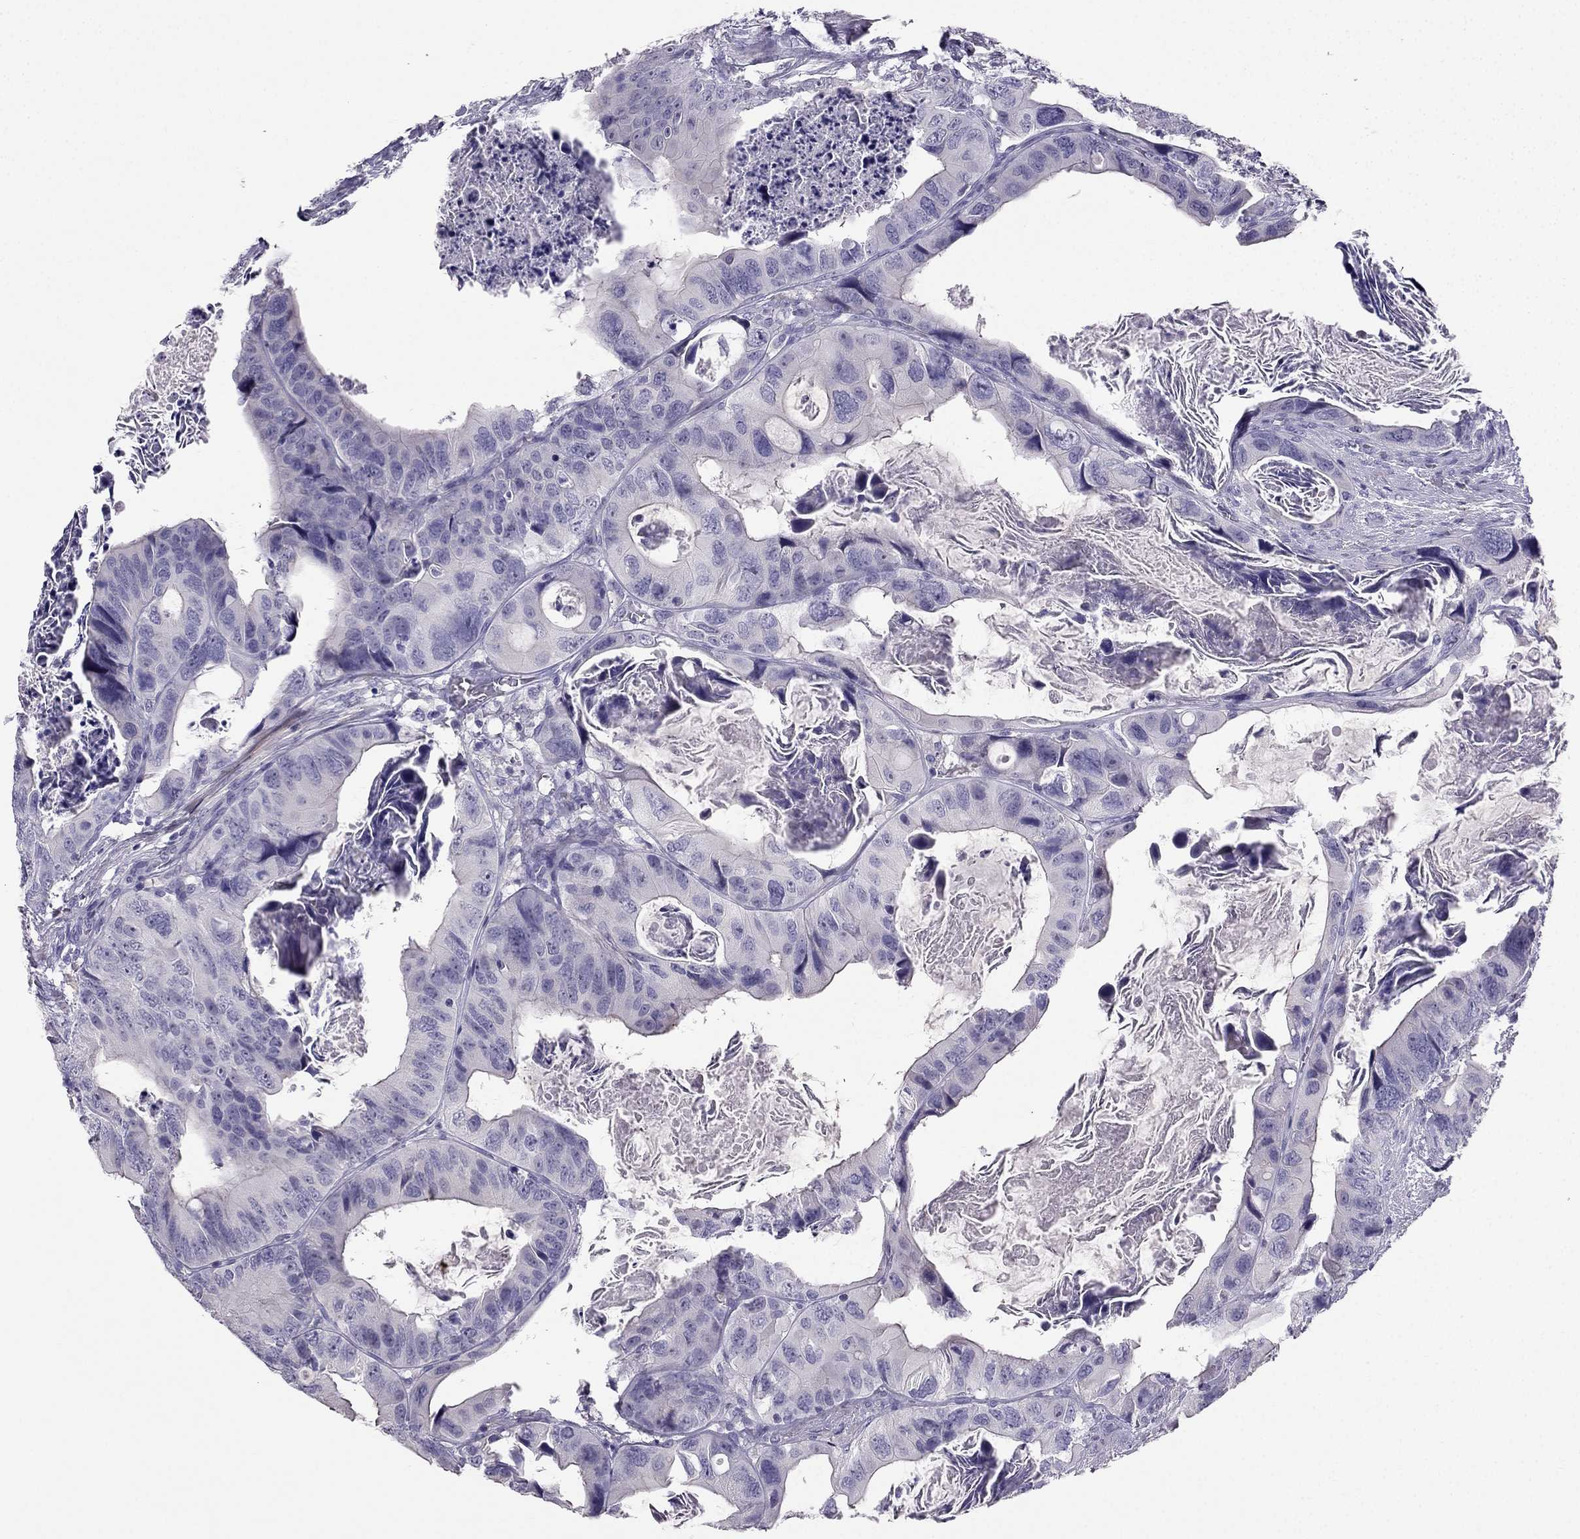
{"staining": {"intensity": "negative", "quantity": "none", "location": "none"}, "tissue": "colorectal cancer", "cell_type": "Tumor cells", "image_type": "cancer", "snomed": [{"axis": "morphology", "description": "Adenocarcinoma, NOS"}, {"axis": "topography", "description": "Rectum"}], "caption": "This is an immunohistochemistry image of human adenocarcinoma (colorectal). There is no expression in tumor cells.", "gene": "LMTK3", "patient": {"sex": "male", "age": 64}}